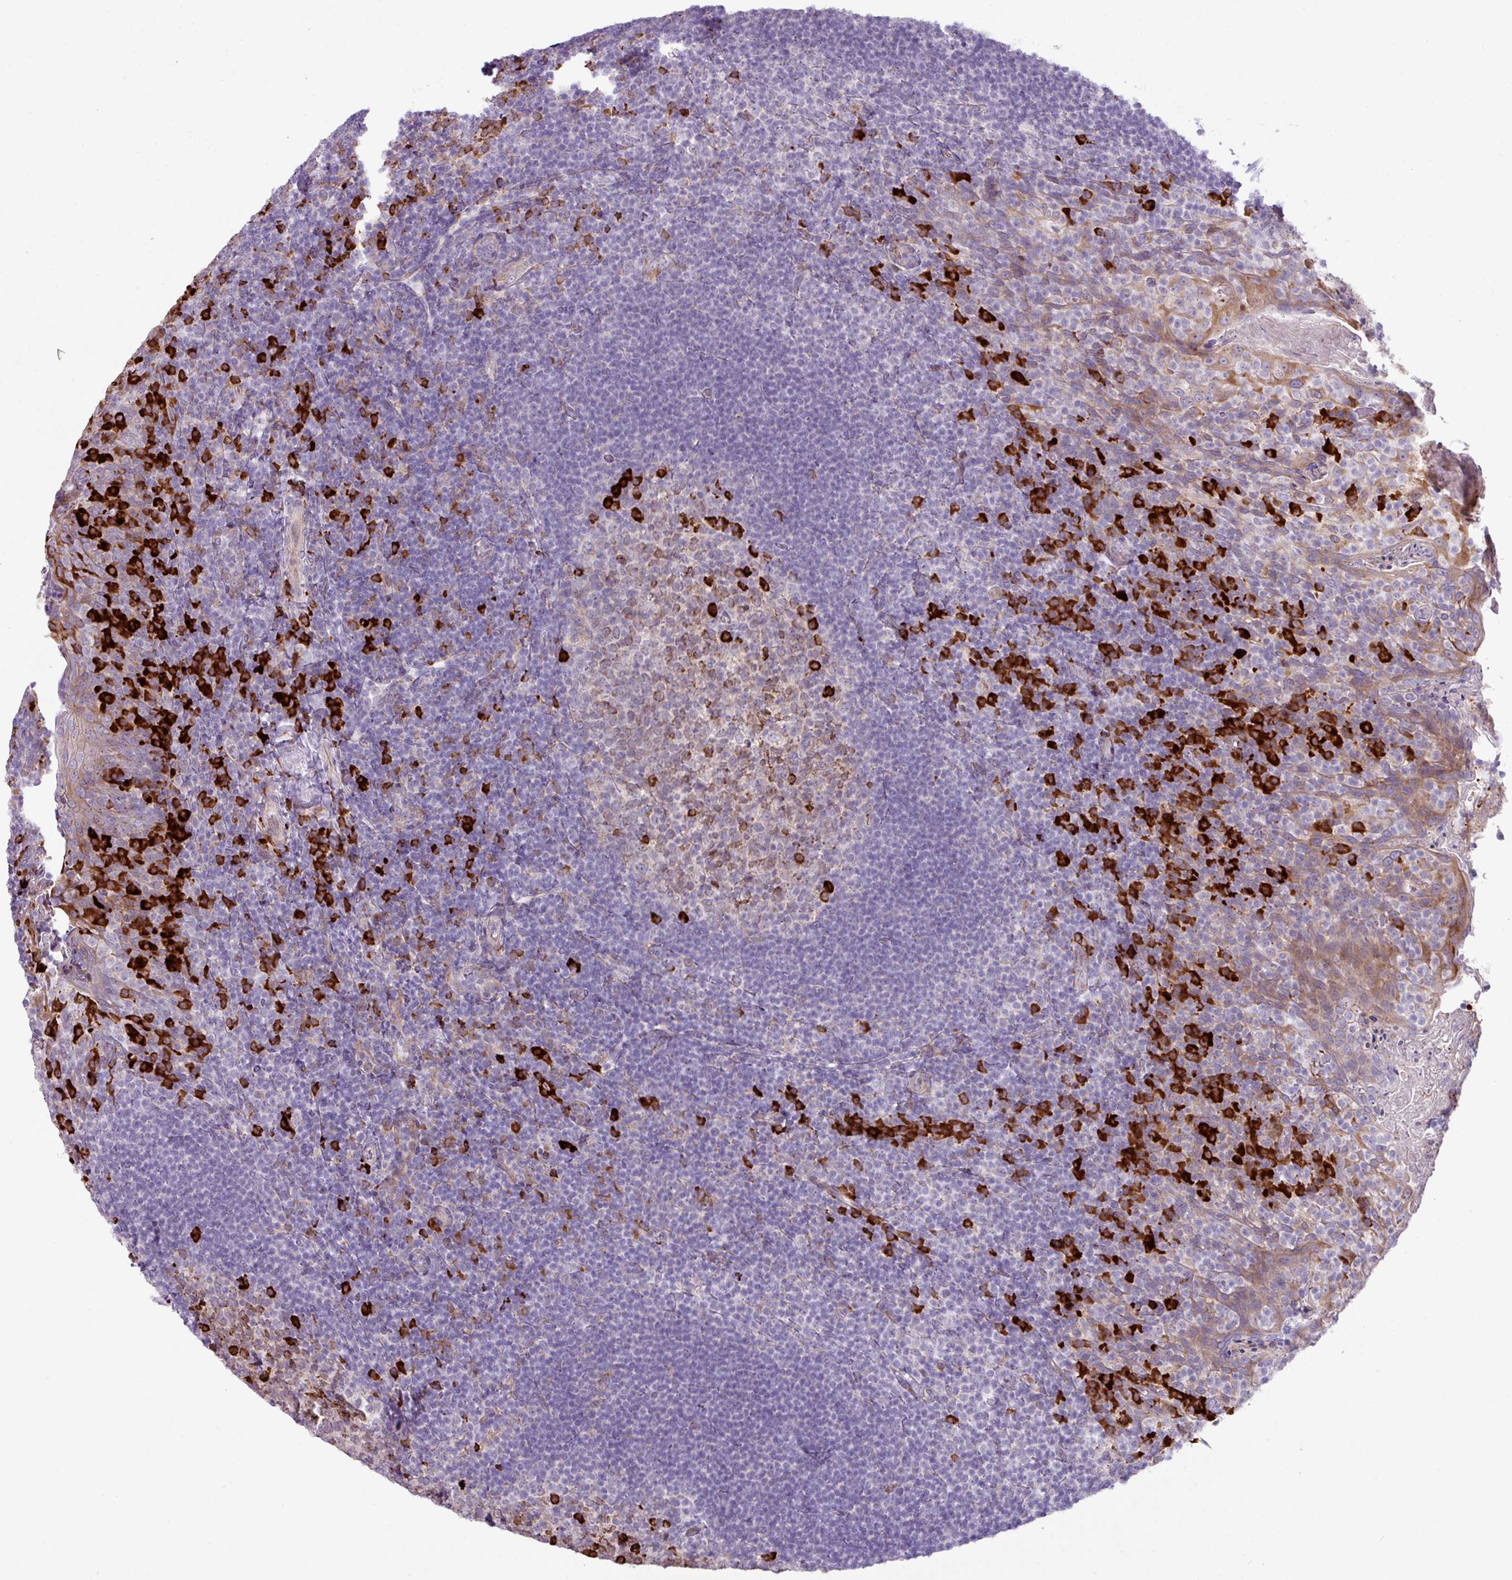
{"staining": {"intensity": "strong", "quantity": "<25%", "location": "cytoplasmic/membranous"}, "tissue": "tonsil", "cell_type": "Germinal center cells", "image_type": "normal", "snomed": [{"axis": "morphology", "description": "Normal tissue, NOS"}, {"axis": "topography", "description": "Tonsil"}], "caption": "Protein staining demonstrates strong cytoplasmic/membranous staining in about <25% of germinal center cells in unremarkable tonsil. The protein is shown in brown color, while the nuclei are stained blue.", "gene": "RGS21", "patient": {"sex": "female", "age": 10}}